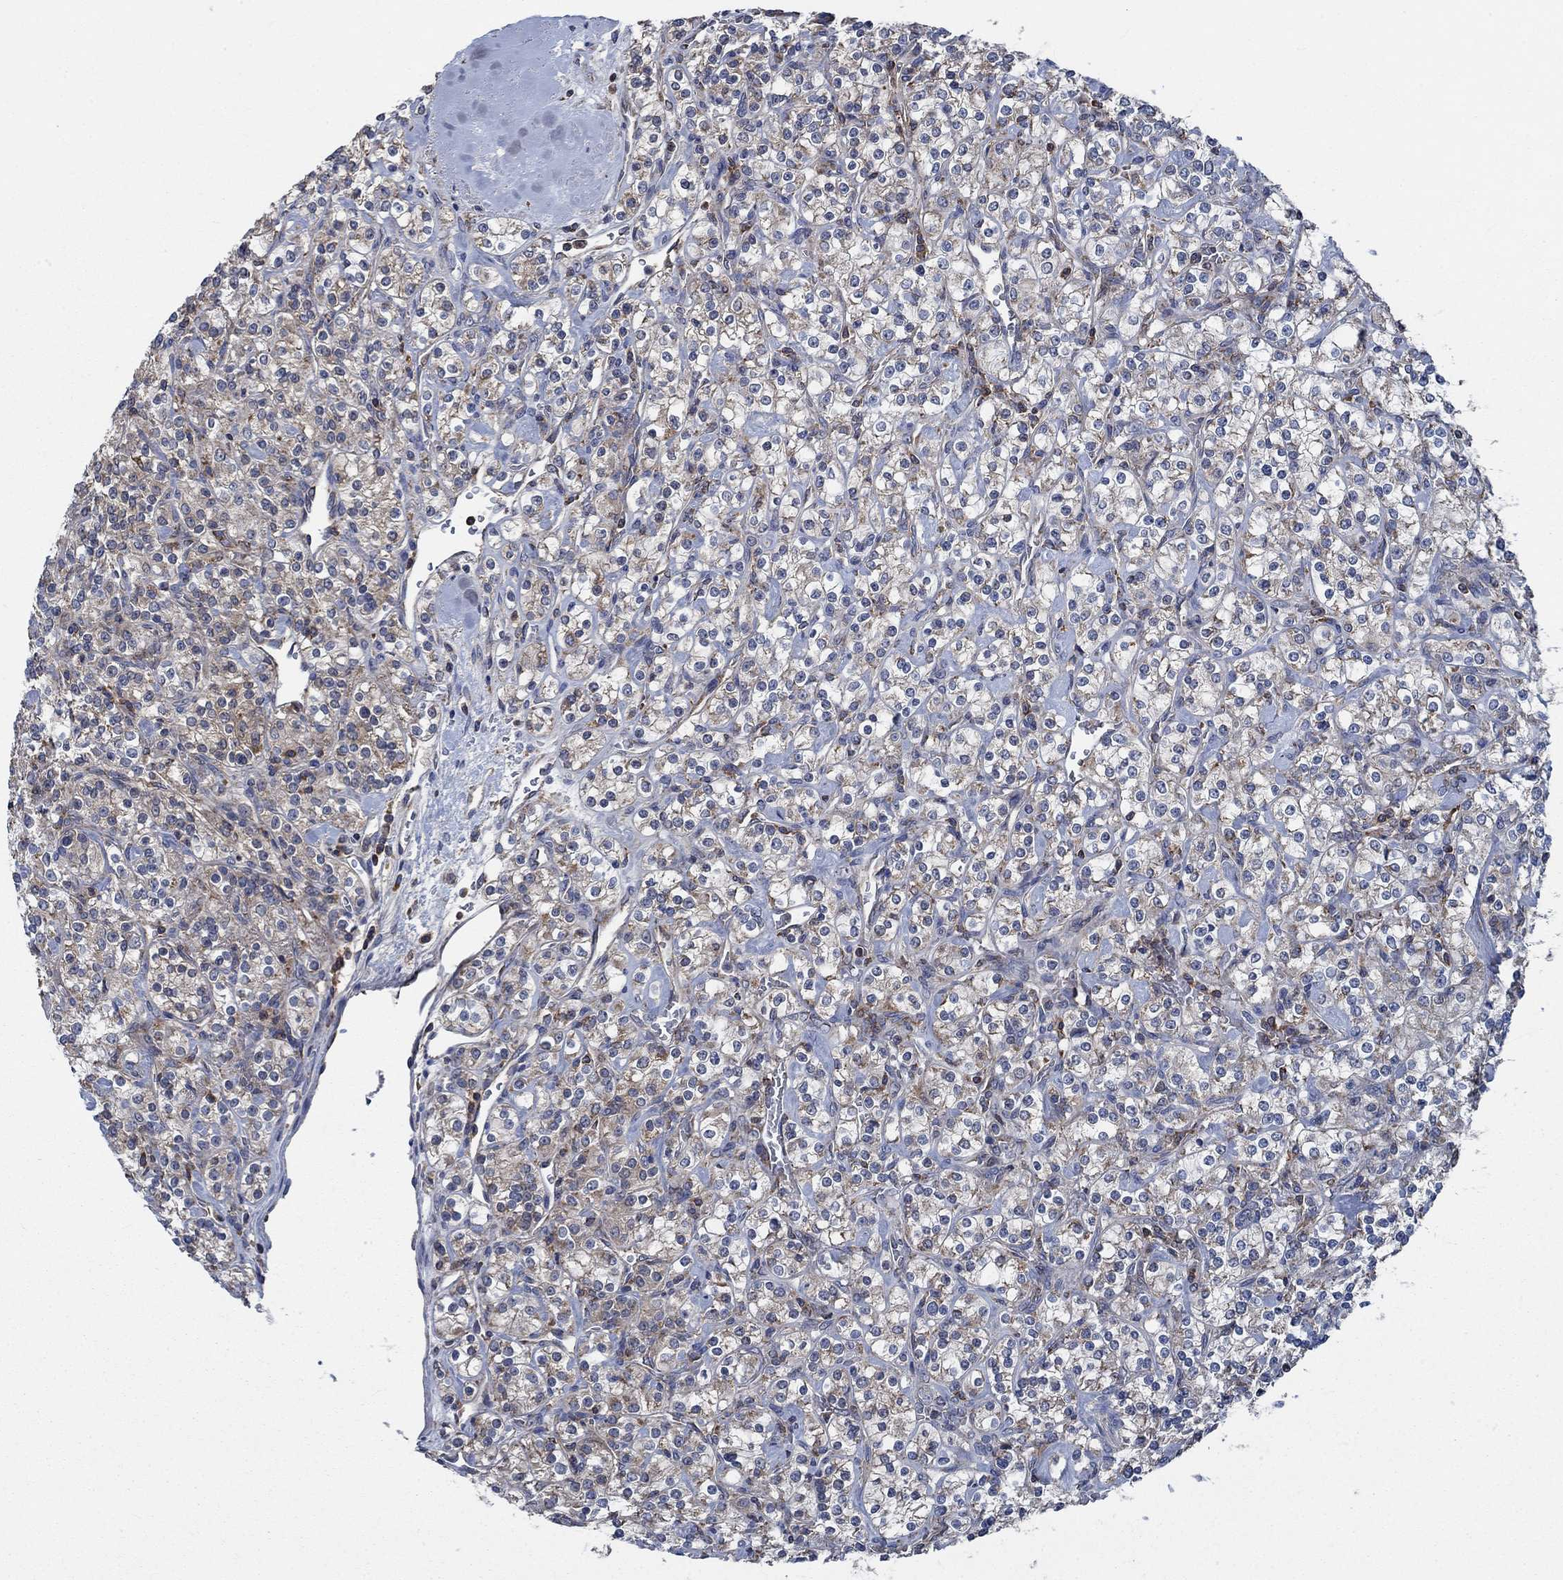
{"staining": {"intensity": "weak", "quantity": ">75%", "location": "cytoplasmic/membranous"}, "tissue": "renal cancer", "cell_type": "Tumor cells", "image_type": "cancer", "snomed": [{"axis": "morphology", "description": "Adenocarcinoma, NOS"}, {"axis": "topography", "description": "Kidney"}], "caption": "High-power microscopy captured an immunohistochemistry histopathology image of renal cancer (adenocarcinoma), revealing weak cytoplasmic/membranous staining in approximately >75% of tumor cells.", "gene": "STXBP6", "patient": {"sex": "male", "age": 77}}